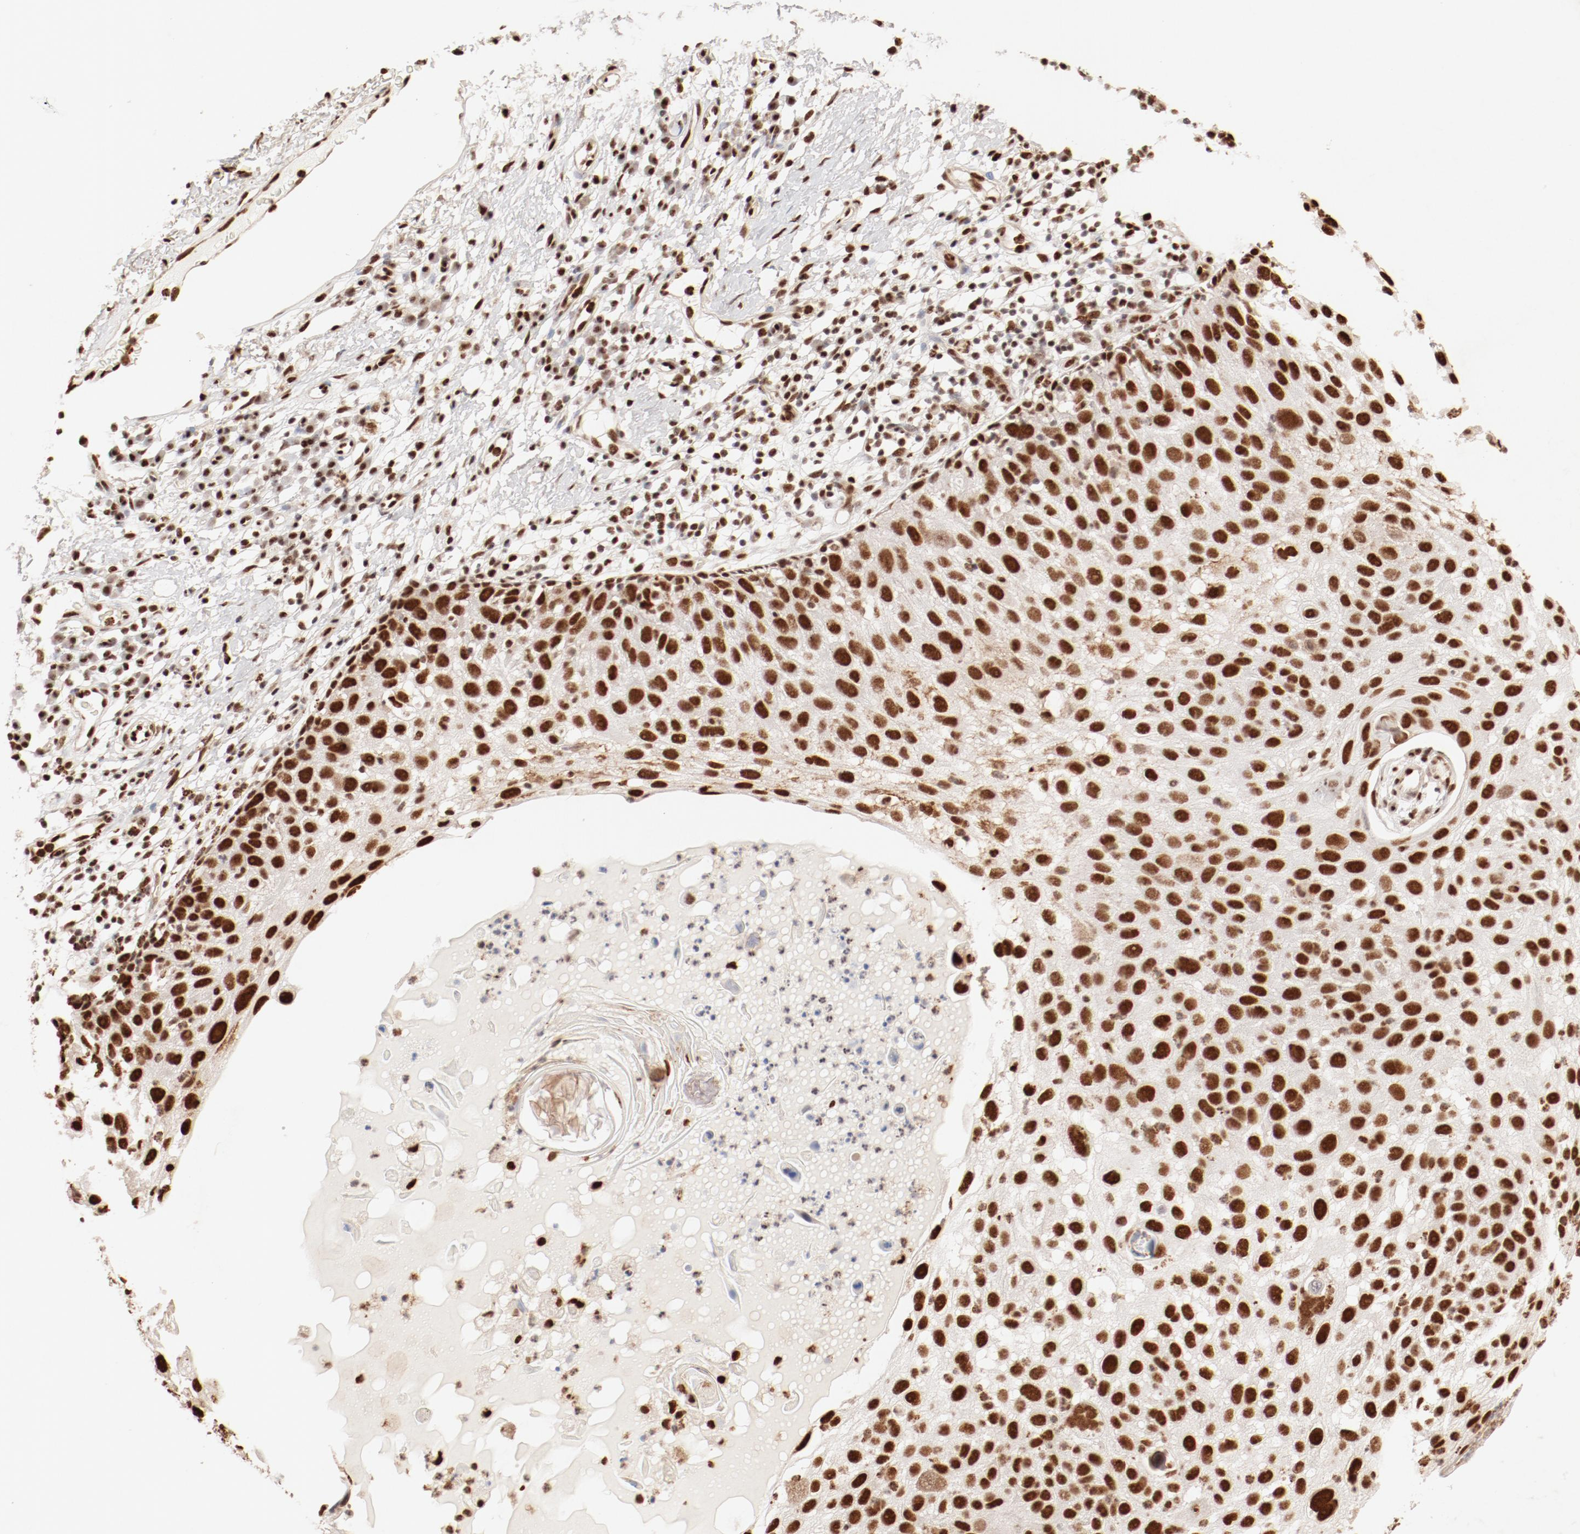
{"staining": {"intensity": "strong", "quantity": ">75%", "location": "nuclear"}, "tissue": "skin cancer", "cell_type": "Tumor cells", "image_type": "cancer", "snomed": [{"axis": "morphology", "description": "Squamous cell carcinoma, NOS"}, {"axis": "topography", "description": "Skin"}], "caption": "Immunohistochemistry histopathology image of skin squamous cell carcinoma stained for a protein (brown), which exhibits high levels of strong nuclear positivity in approximately >75% of tumor cells.", "gene": "FAM50A", "patient": {"sex": "male", "age": 87}}